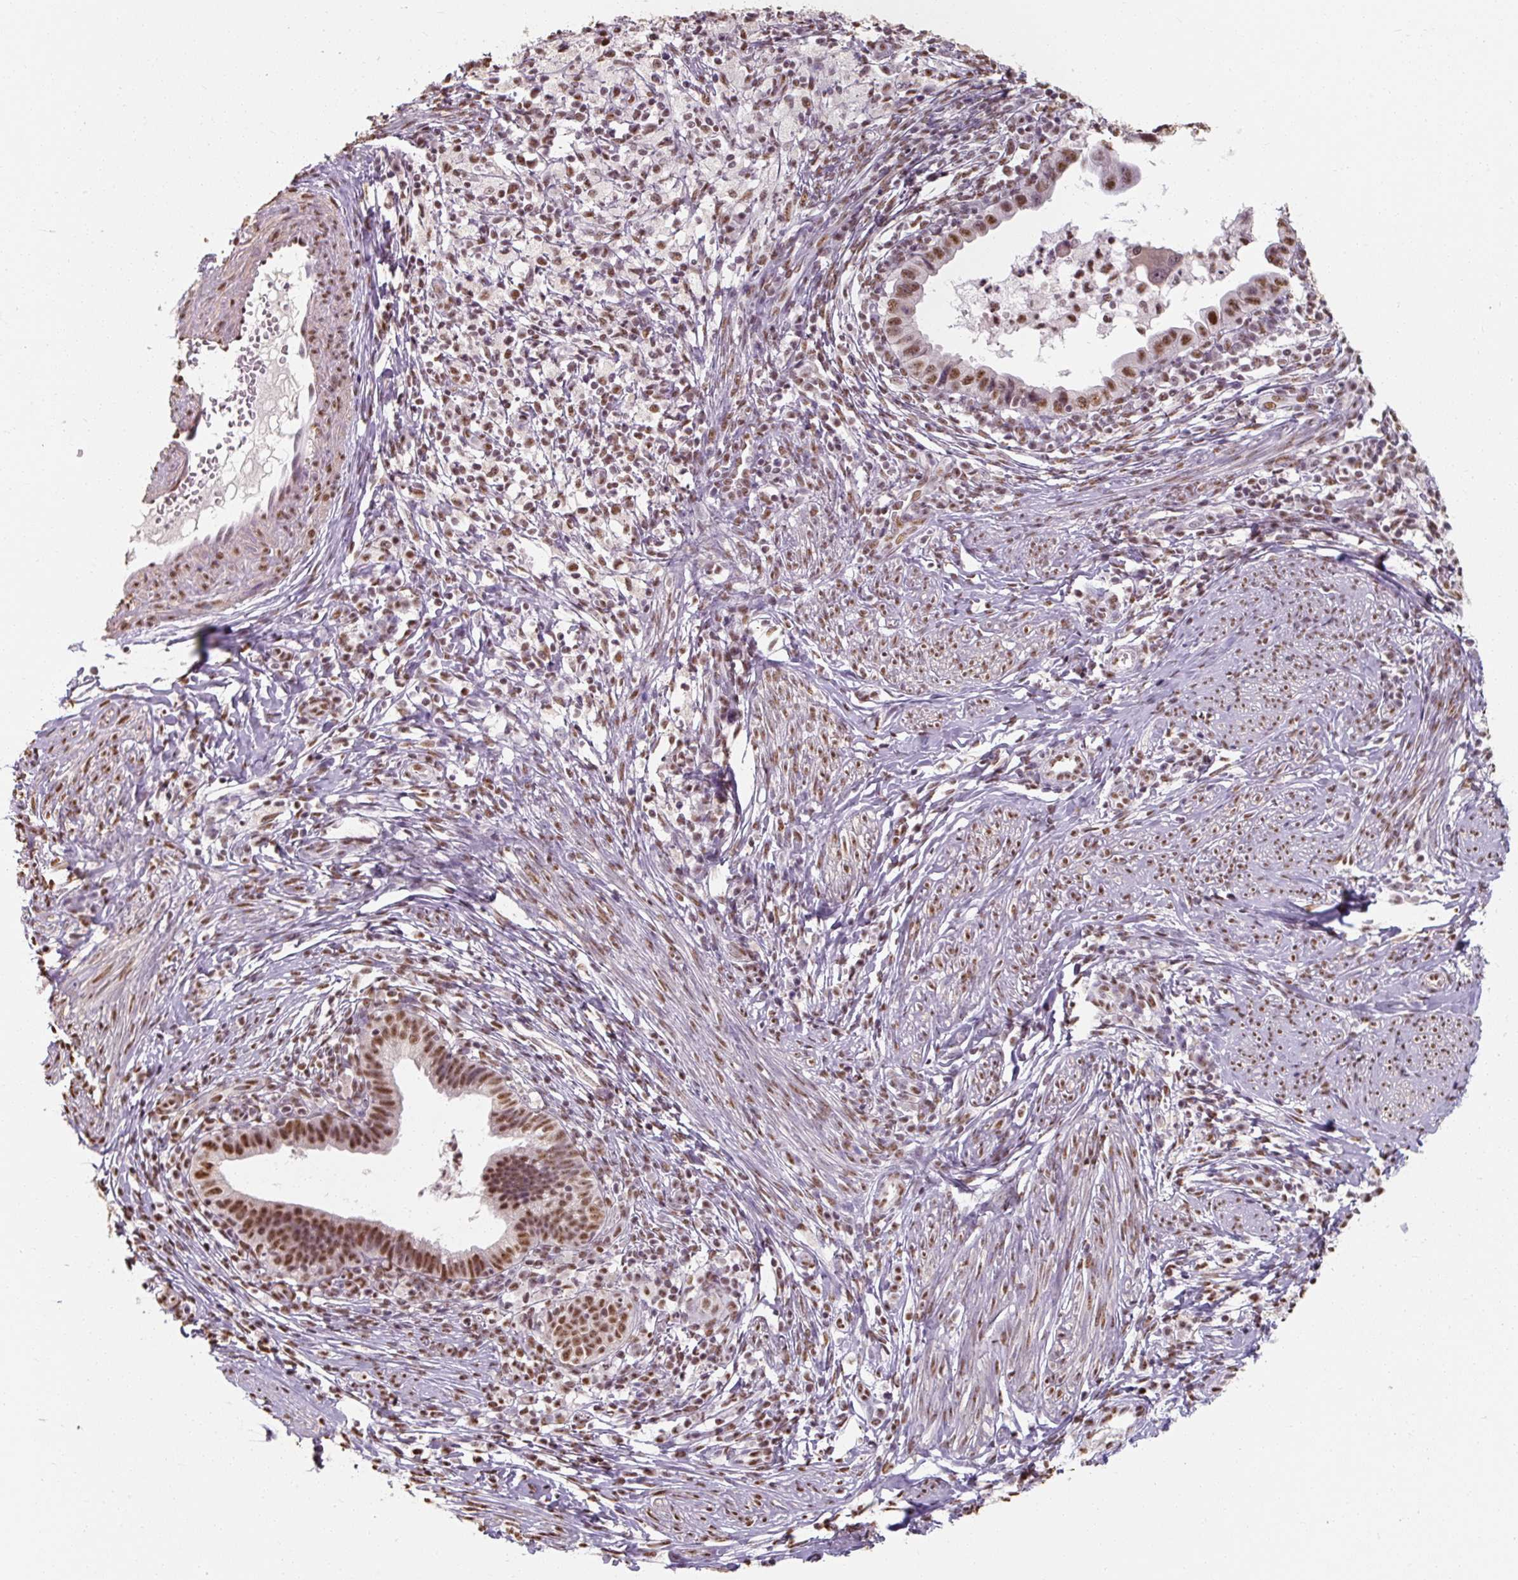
{"staining": {"intensity": "moderate", "quantity": ">75%", "location": "nuclear"}, "tissue": "cervical cancer", "cell_type": "Tumor cells", "image_type": "cancer", "snomed": [{"axis": "morphology", "description": "Adenocarcinoma, NOS"}, {"axis": "topography", "description": "Cervix"}], "caption": "Protein staining reveals moderate nuclear positivity in approximately >75% of tumor cells in cervical cancer. The staining is performed using DAB (3,3'-diaminobenzidine) brown chromogen to label protein expression. The nuclei are counter-stained blue using hematoxylin.", "gene": "ZFTRAF1", "patient": {"sex": "female", "age": 36}}